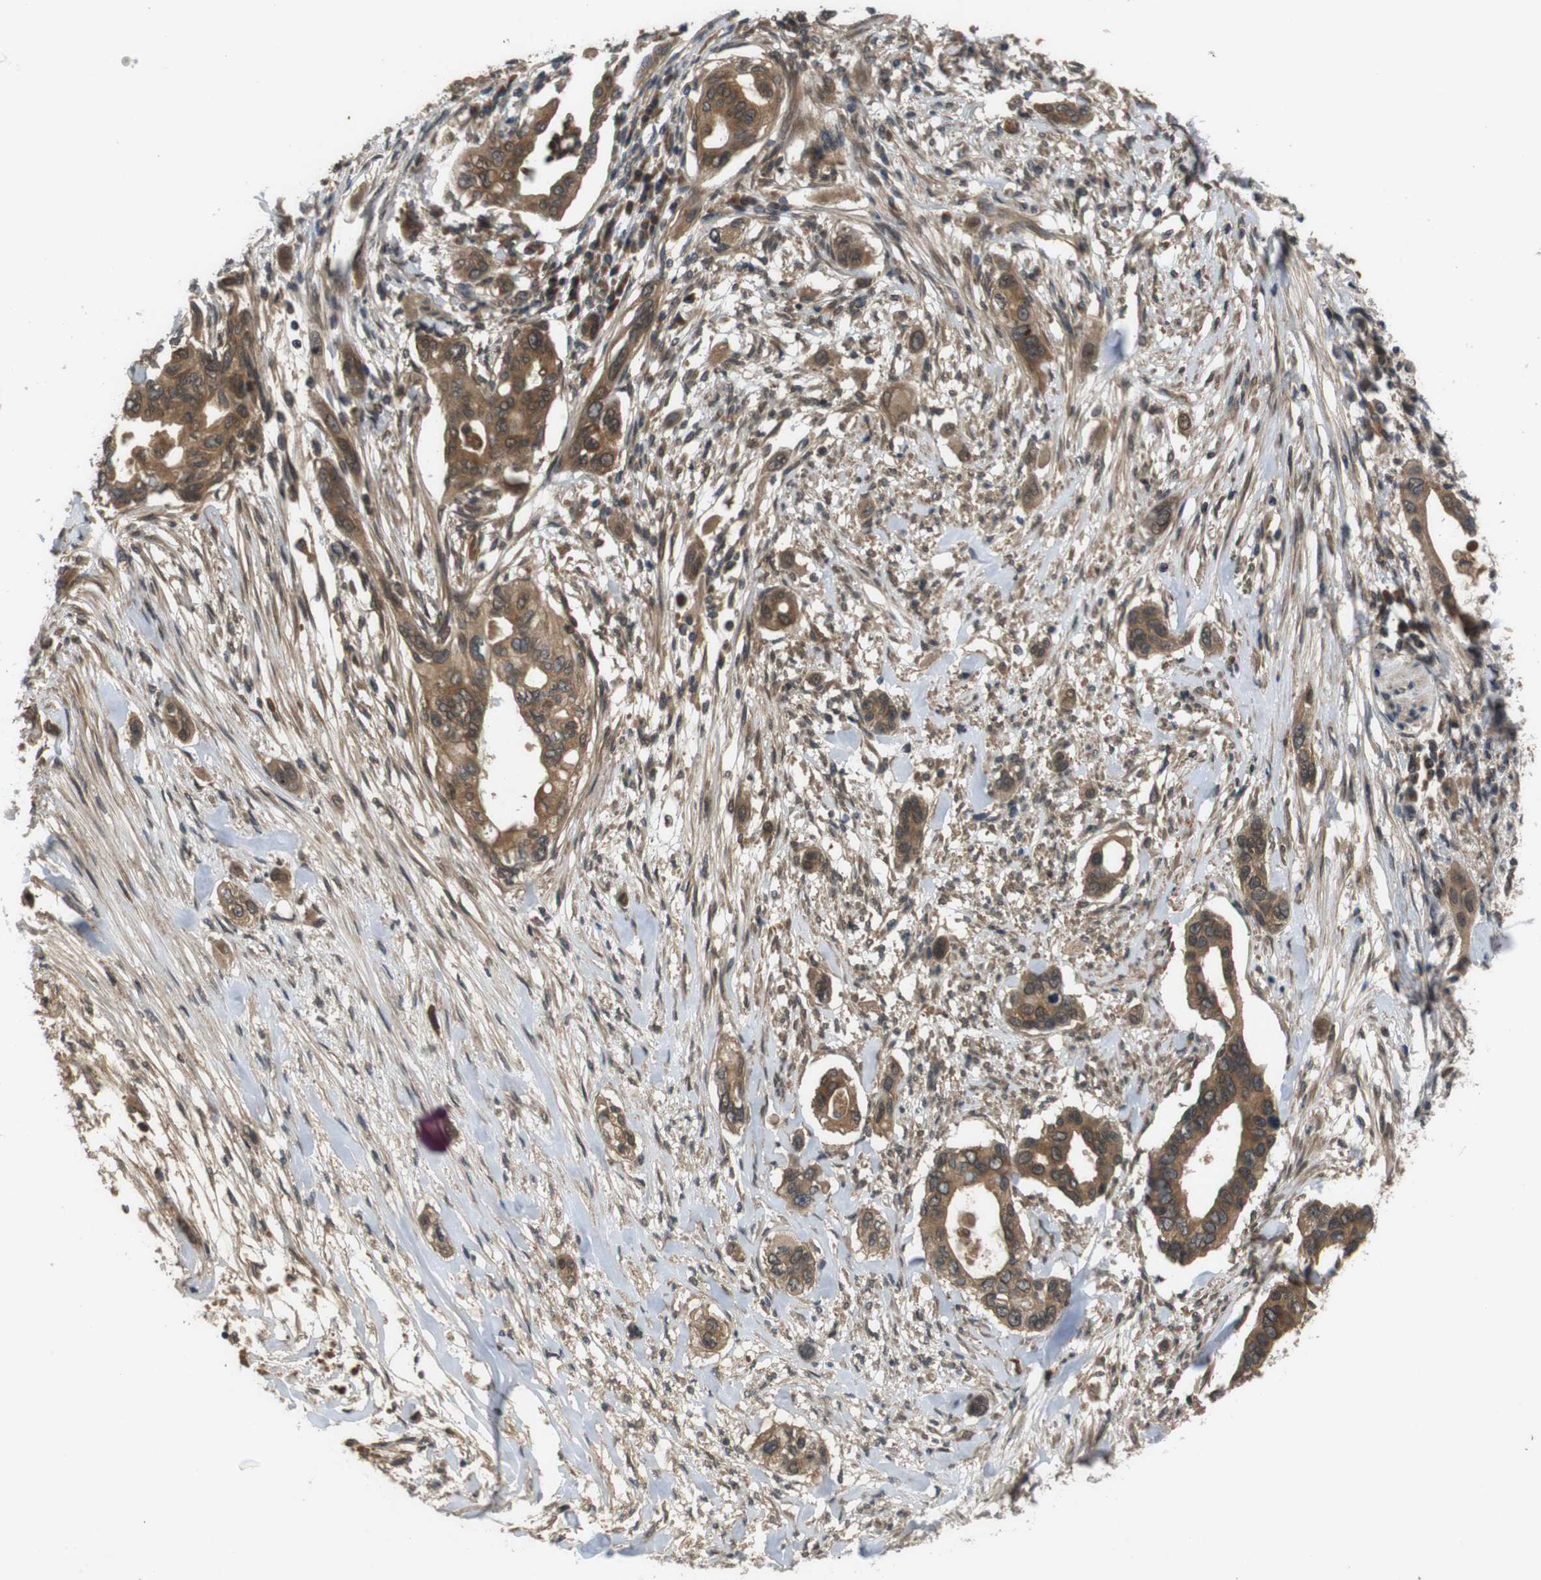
{"staining": {"intensity": "moderate", "quantity": ">75%", "location": "cytoplasmic/membranous"}, "tissue": "pancreatic cancer", "cell_type": "Tumor cells", "image_type": "cancer", "snomed": [{"axis": "morphology", "description": "Adenocarcinoma, NOS"}, {"axis": "topography", "description": "Pancreas"}], "caption": "Human adenocarcinoma (pancreatic) stained with a brown dye shows moderate cytoplasmic/membranous positive staining in about >75% of tumor cells.", "gene": "NFKBIE", "patient": {"sex": "female", "age": 60}}